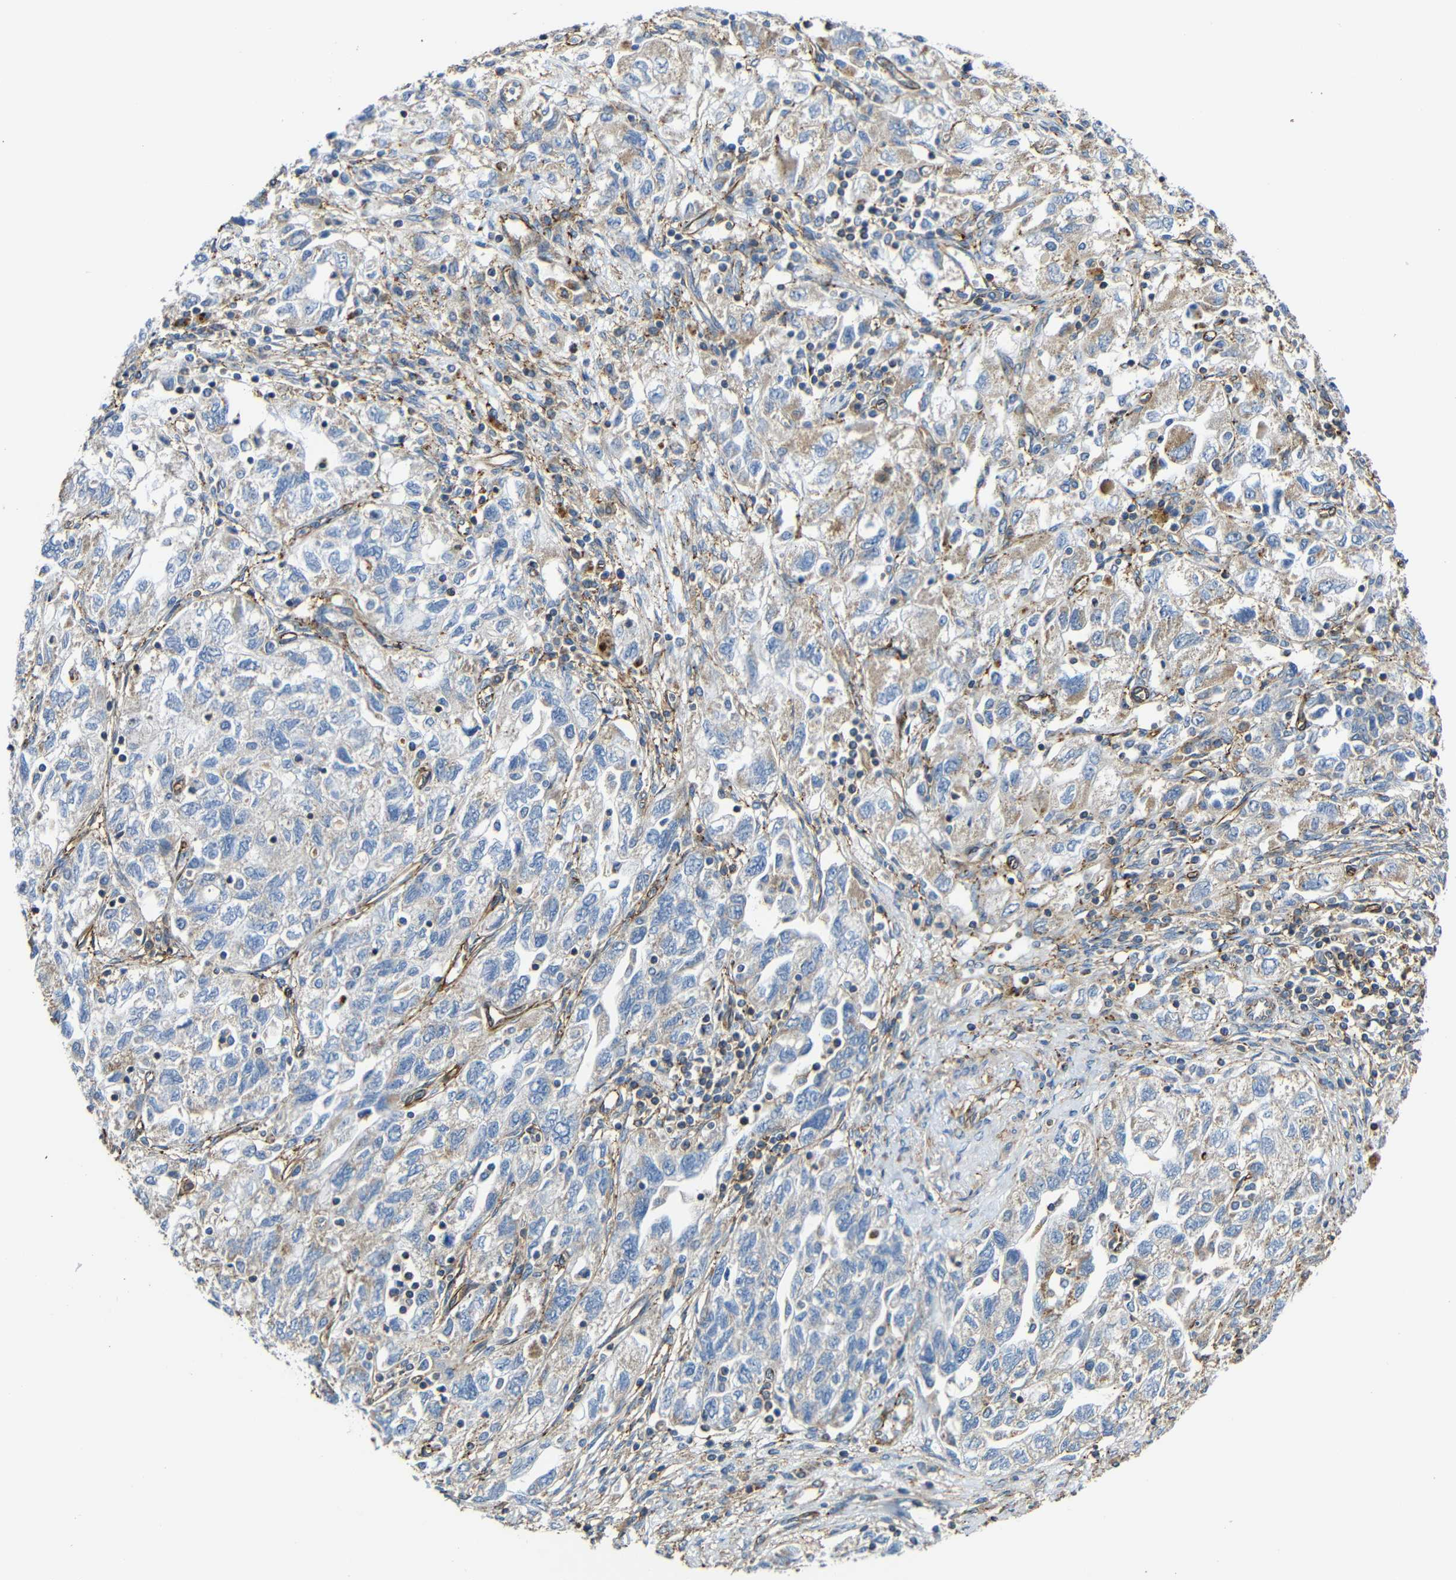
{"staining": {"intensity": "weak", "quantity": "25%-75%", "location": "cytoplasmic/membranous"}, "tissue": "ovarian cancer", "cell_type": "Tumor cells", "image_type": "cancer", "snomed": [{"axis": "morphology", "description": "Carcinoma, NOS"}, {"axis": "morphology", "description": "Cystadenocarcinoma, serous, NOS"}, {"axis": "topography", "description": "Ovary"}], "caption": "Ovarian cancer stained with a protein marker exhibits weak staining in tumor cells.", "gene": "IGSF10", "patient": {"sex": "female", "age": 69}}